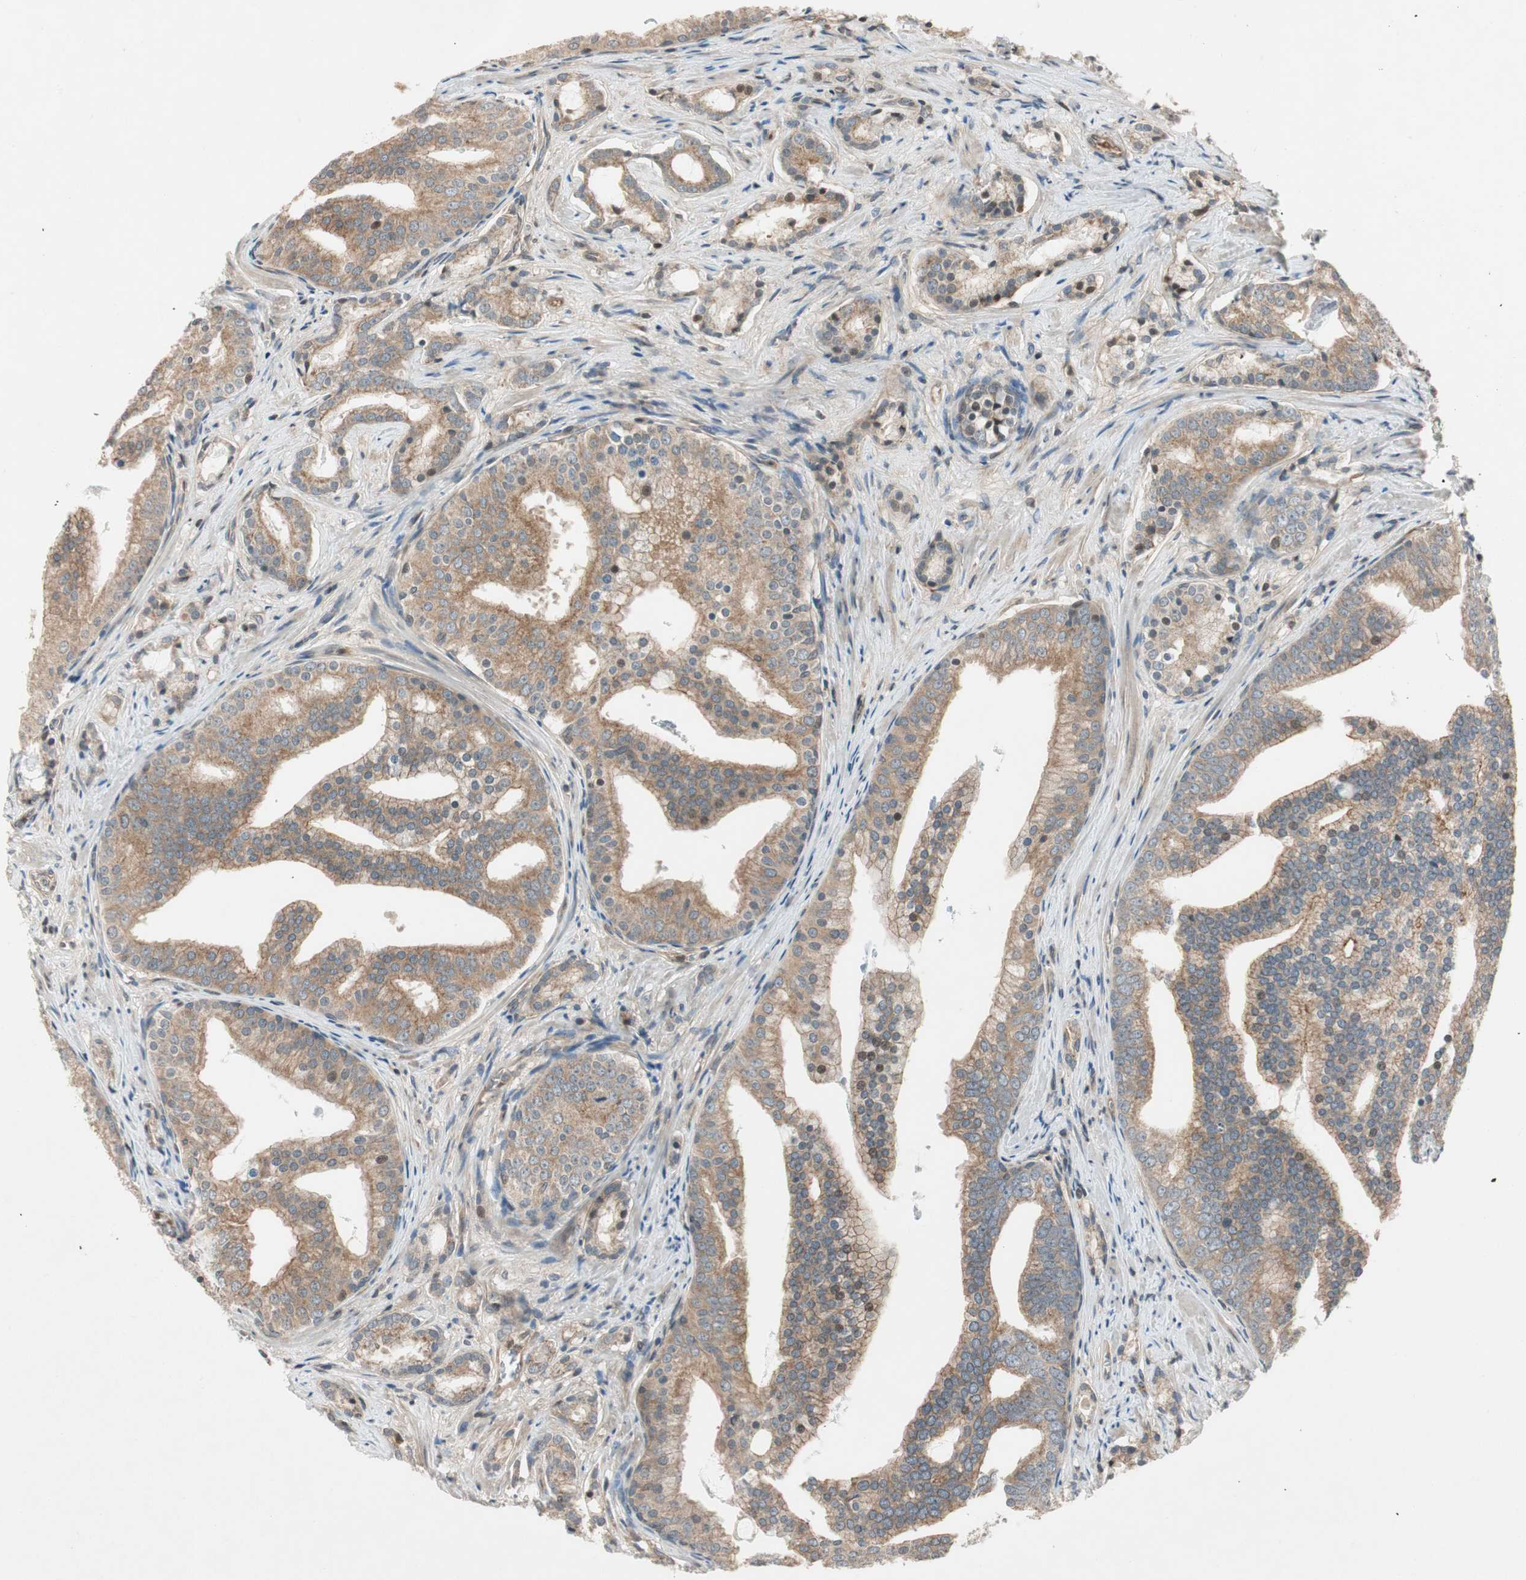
{"staining": {"intensity": "moderate", "quantity": ">75%", "location": "cytoplasmic/membranous"}, "tissue": "prostate cancer", "cell_type": "Tumor cells", "image_type": "cancer", "snomed": [{"axis": "morphology", "description": "Adenocarcinoma, Low grade"}, {"axis": "topography", "description": "Prostate"}], "caption": "This is a histology image of IHC staining of prostate cancer (low-grade adenocarcinoma), which shows moderate staining in the cytoplasmic/membranous of tumor cells.", "gene": "GCLM", "patient": {"sex": "male", "age": 58}}